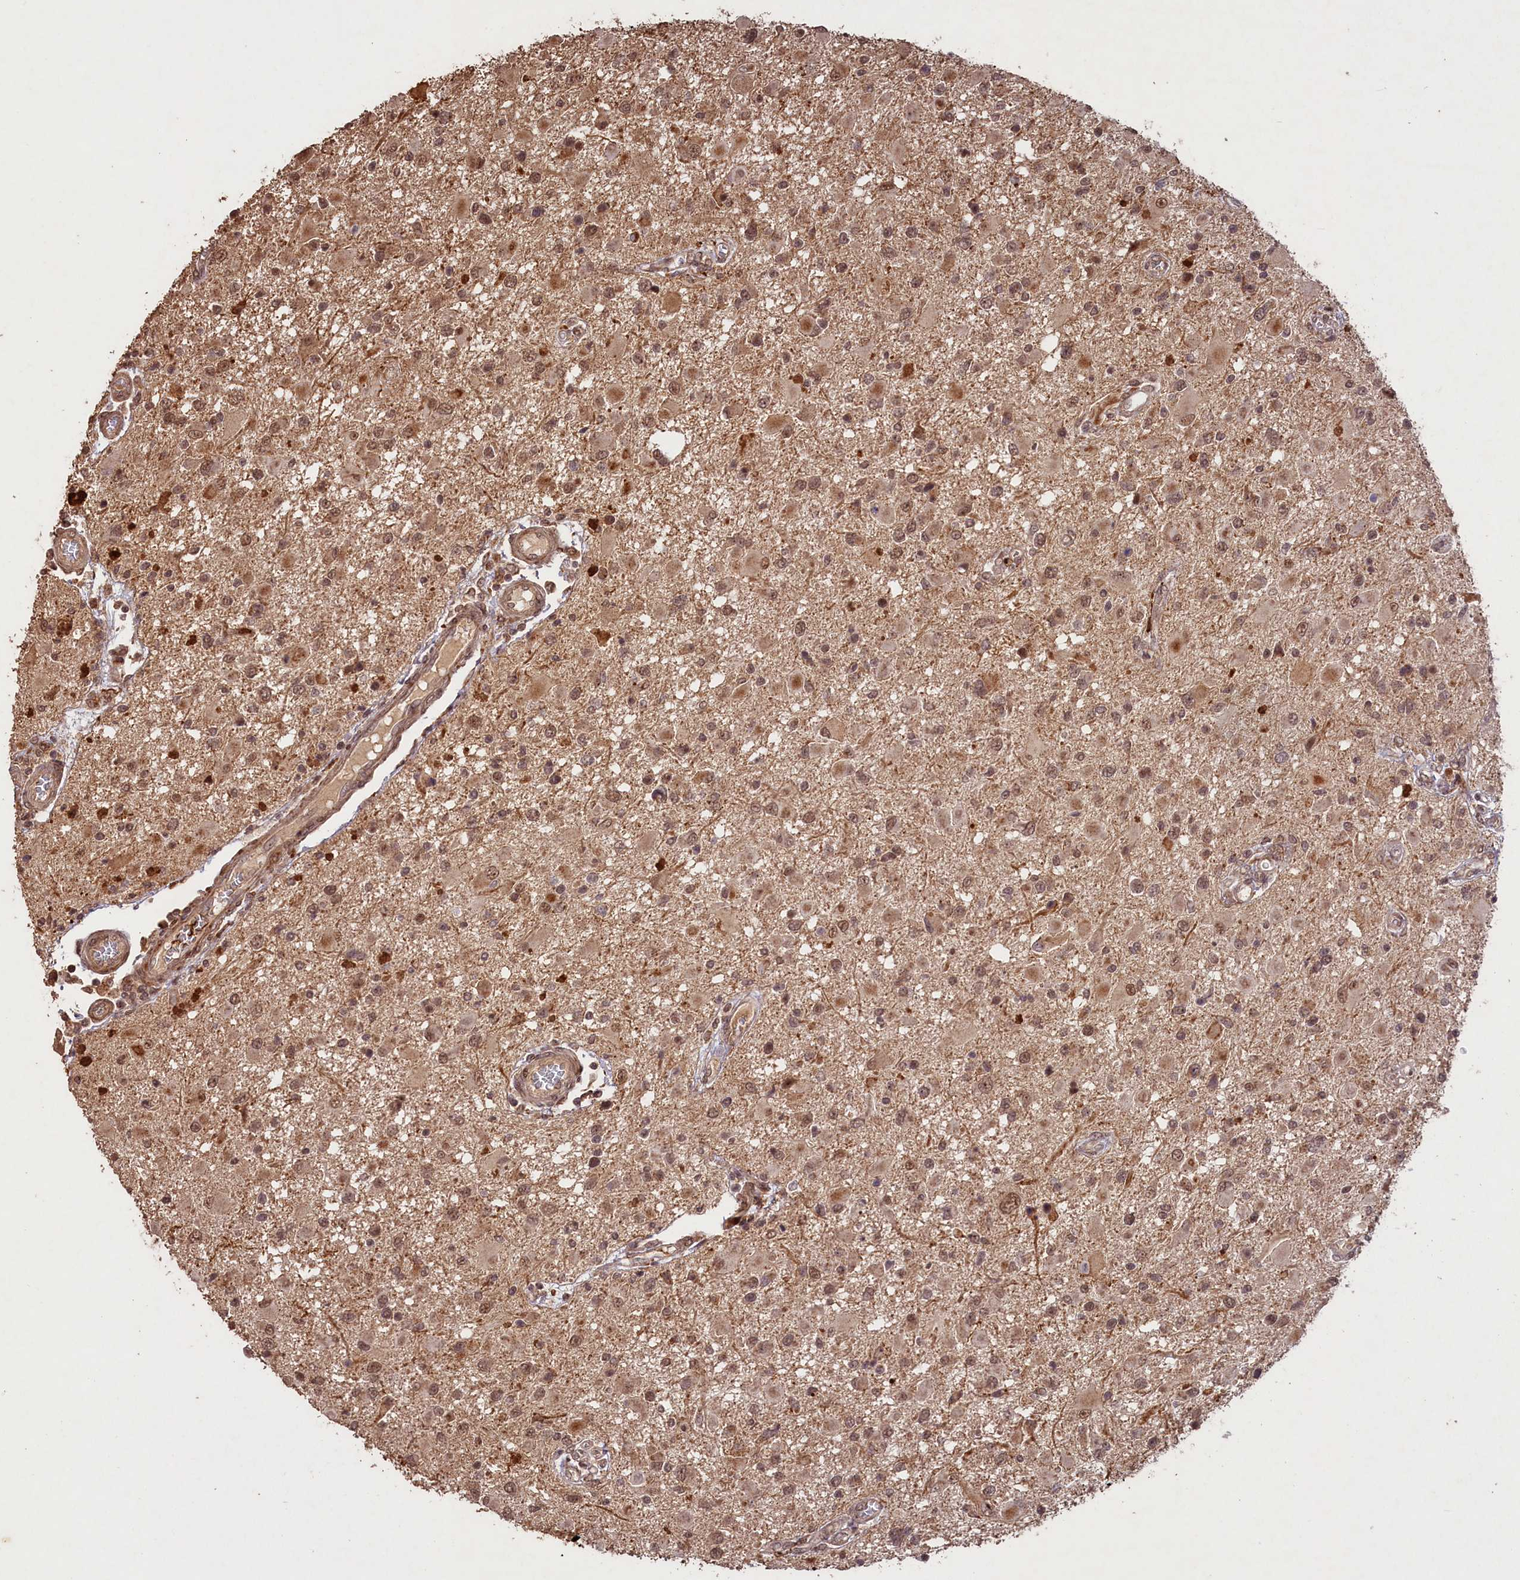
{"staining": {"intensity": "moderate", "quantity": ">75%", "location": "cytoplasmic/membranous,nuclear"}, "tissue": "glioma", "cell_type": "Tumor cells", "image_type": "cancer", "snomed": [{"axis": "morphology", "description": "Glioma, malignant, High grade"}, {"axis": "topography", "description": "Brain"}], "caption": "High-magnification brightfield microscopy of glioma stained with DAB (brown) and counterstained with hematoxylin (blue). tumor cells exhibit moderate cytoplasmic/membranous and nuclear positivity is identified in about>75% of cells.", "gene": "SHPRH", "patient": {"sex": "male", "age": 53}}